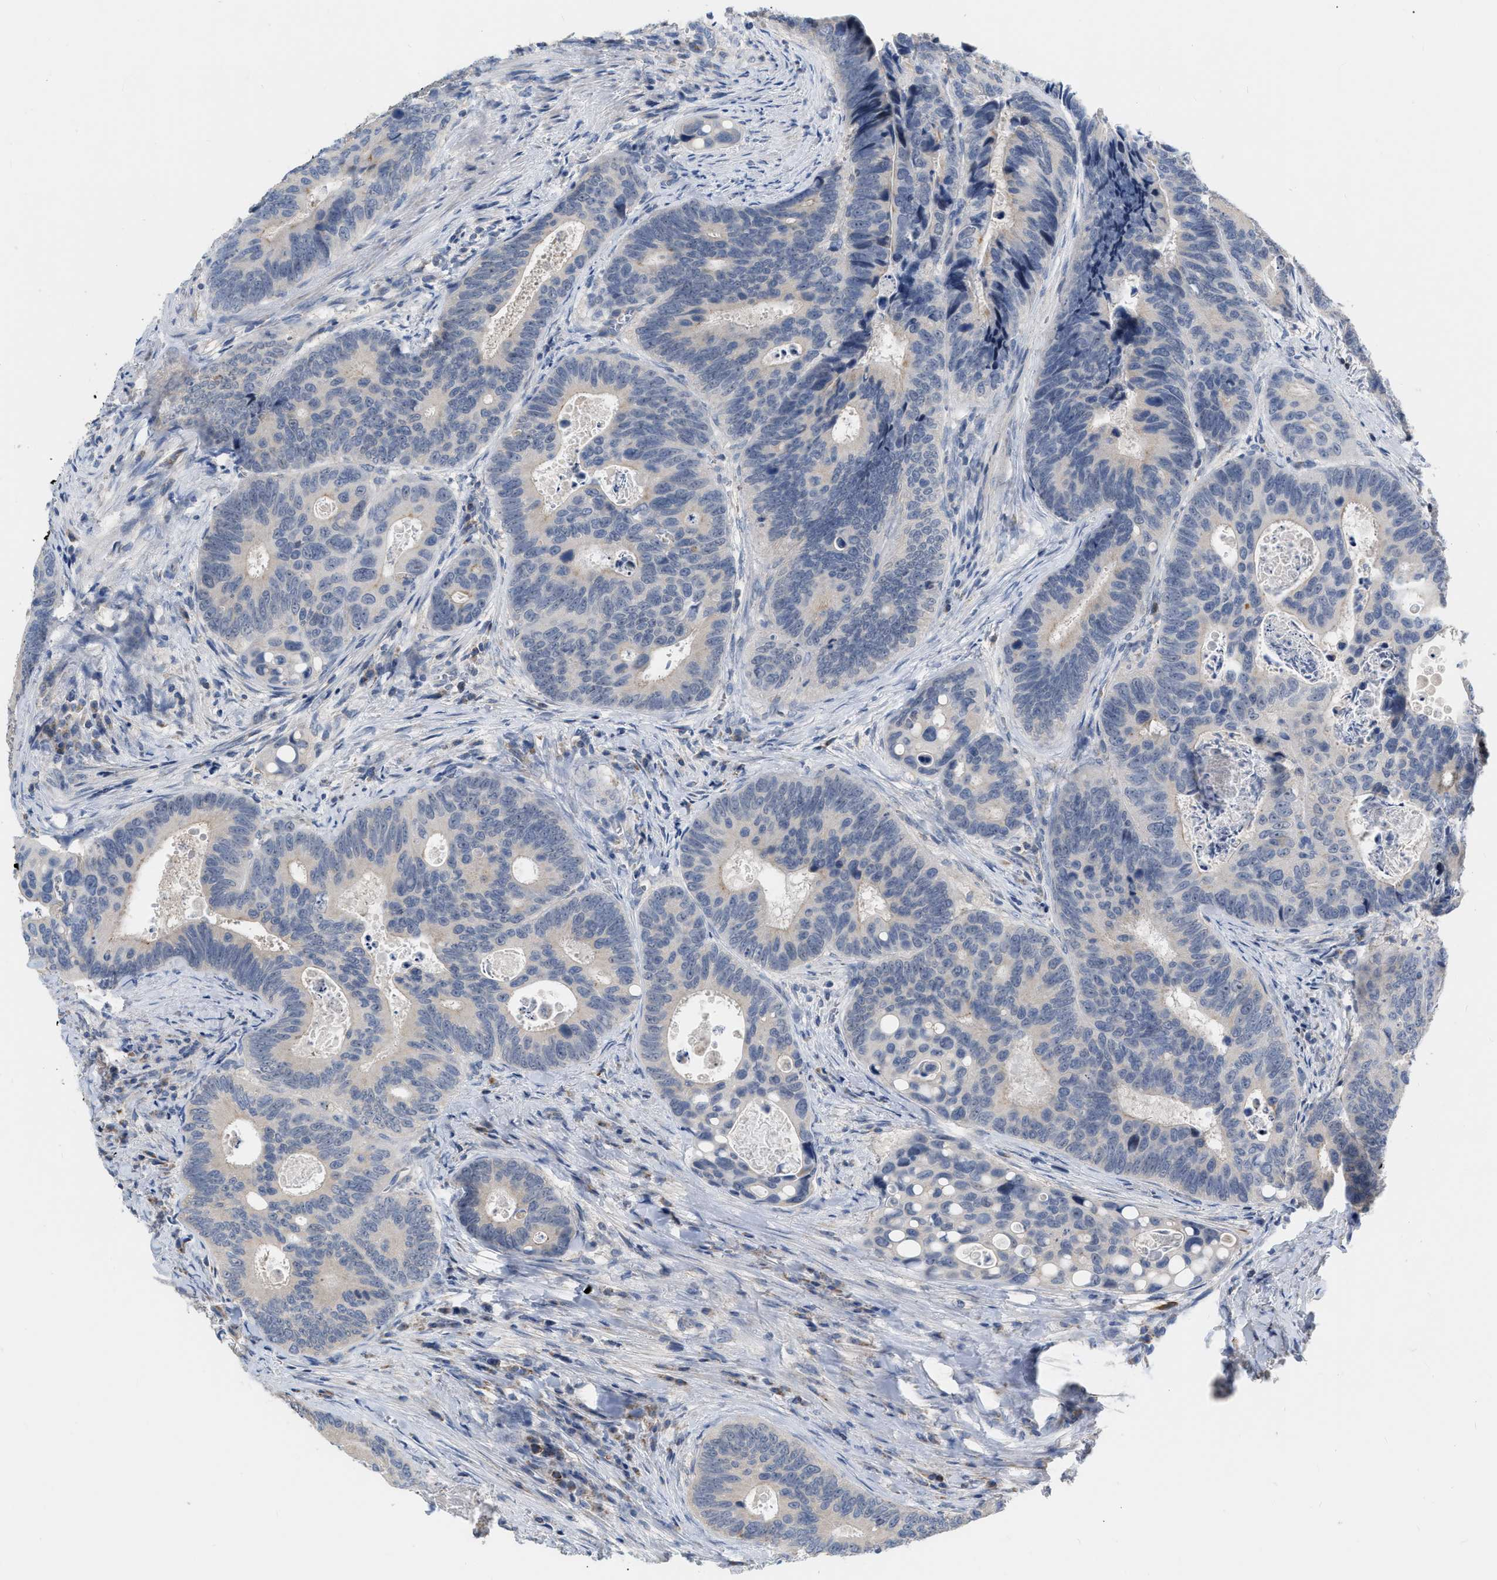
{"staining": {"intensity": "negative", "quantity": "none", "location": "none"}, "tissue": "colorectal cancer", "cell_type": "Tumor cells", "image_type": "cancer", "snomed": [{"axis": "morphology", "description": "Inflammation, NOS"}, {"axis": "morphology", "description": "Adenocarcinoma, NOS"}, {"axis": "topography", "description": "Colon"}], "caption": "The immunohistochemistry (IHC) image has no significant staining in tumor cells of adenocarcinoma (colorectal) tissue.", "gene": "DDX56", "patient": {"sex": "male", "age": 72}}